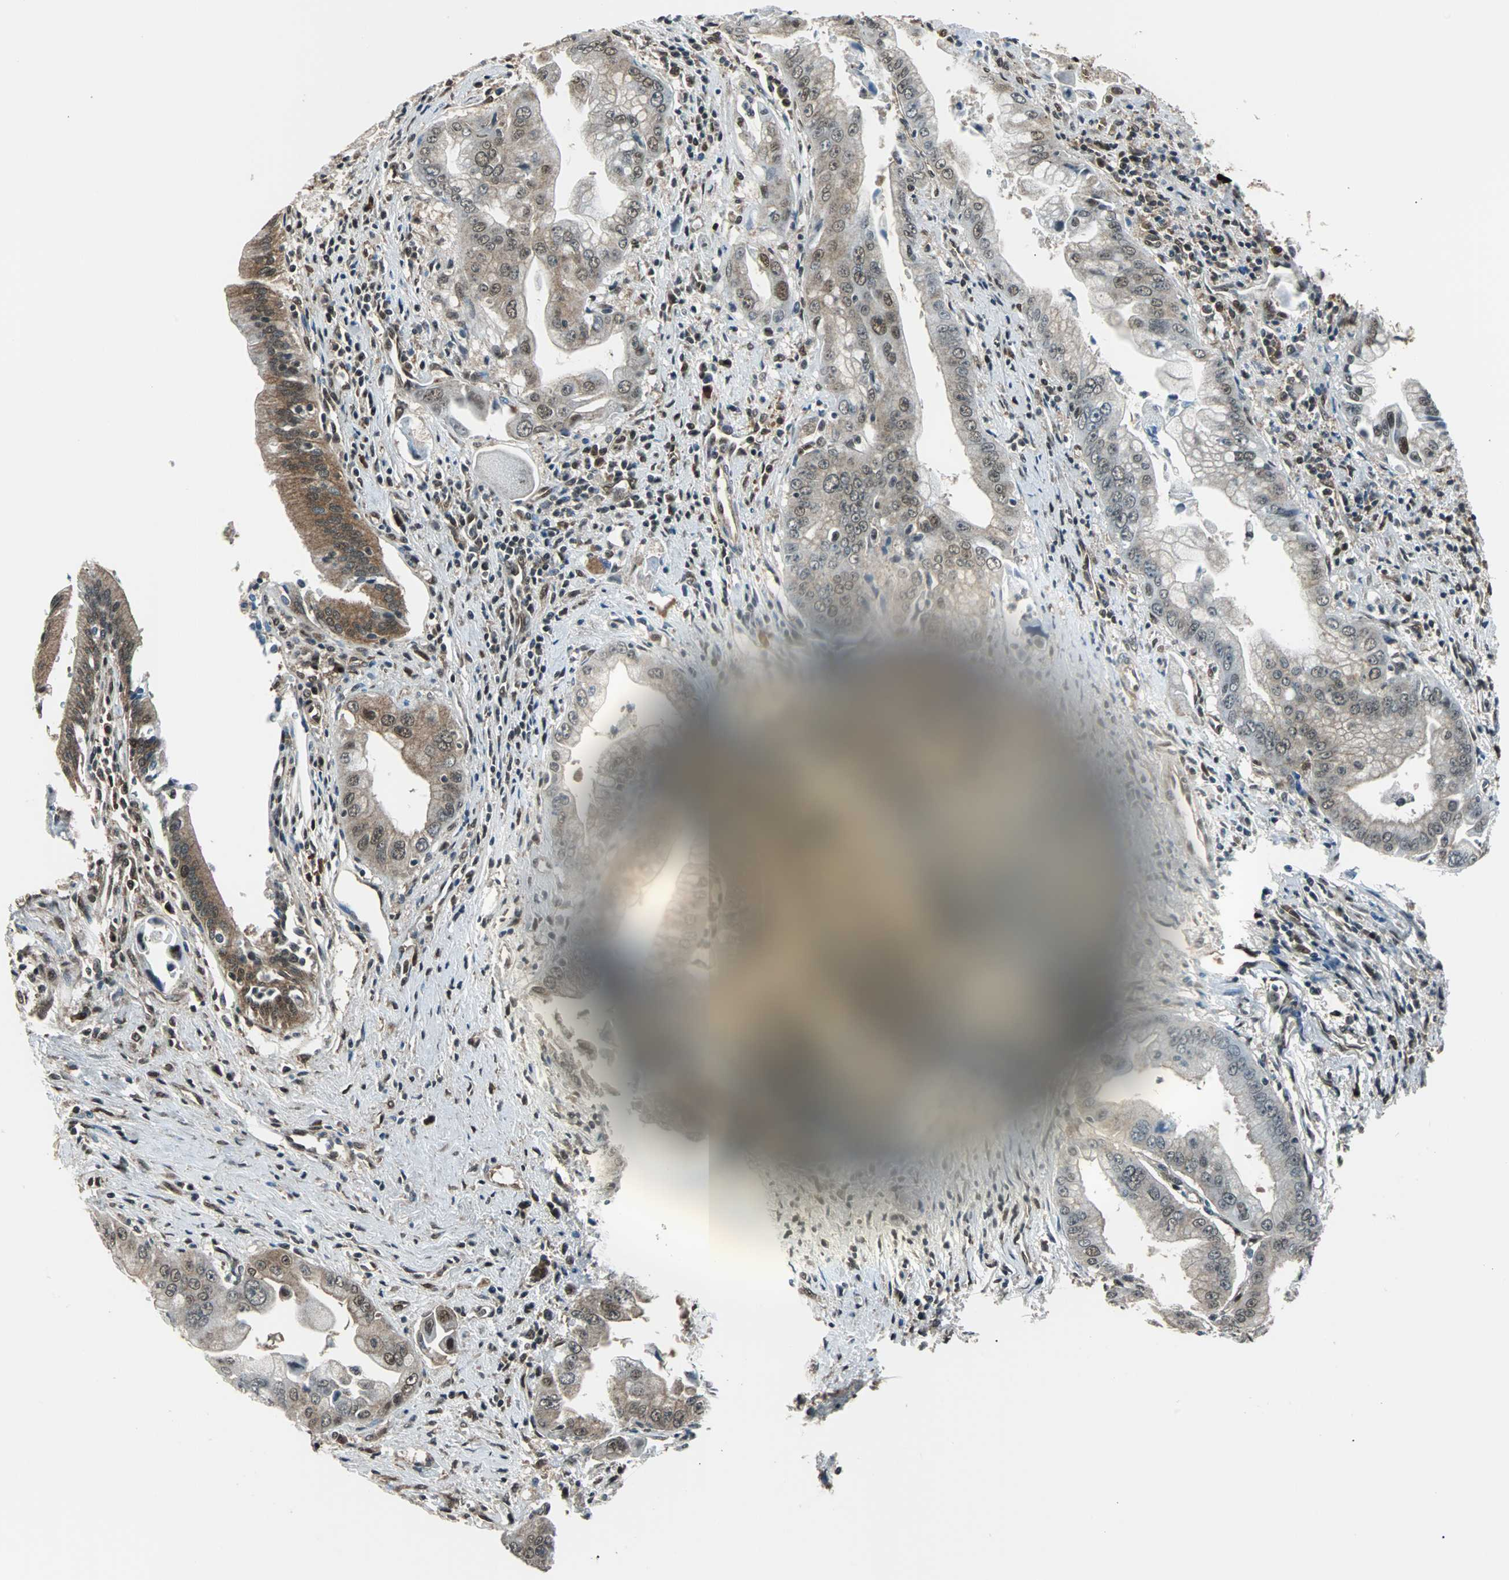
{"staining": {"intensity": "weak", "quantity": ">75%", "location": "cytoplasmic/membranous,nuclear"}, "tissue": "pancreatic cancer", "cell_type": "Tumor cells", "image_type": "cancer", "snomed": [{"axis": "morphology", "description": "Adenocarcinoma, NOS"}, {"axis": "topography", "description": "Pancreas"}], "caption": "Pancreatic cancer was stained to show a protein in brown. There is low levels of weak cytoplasmic/membranous and nuclear staining in approximately >75% of tumor cells.", "gene": "VCP", "patient": {"sex": "male", "age": 59}}